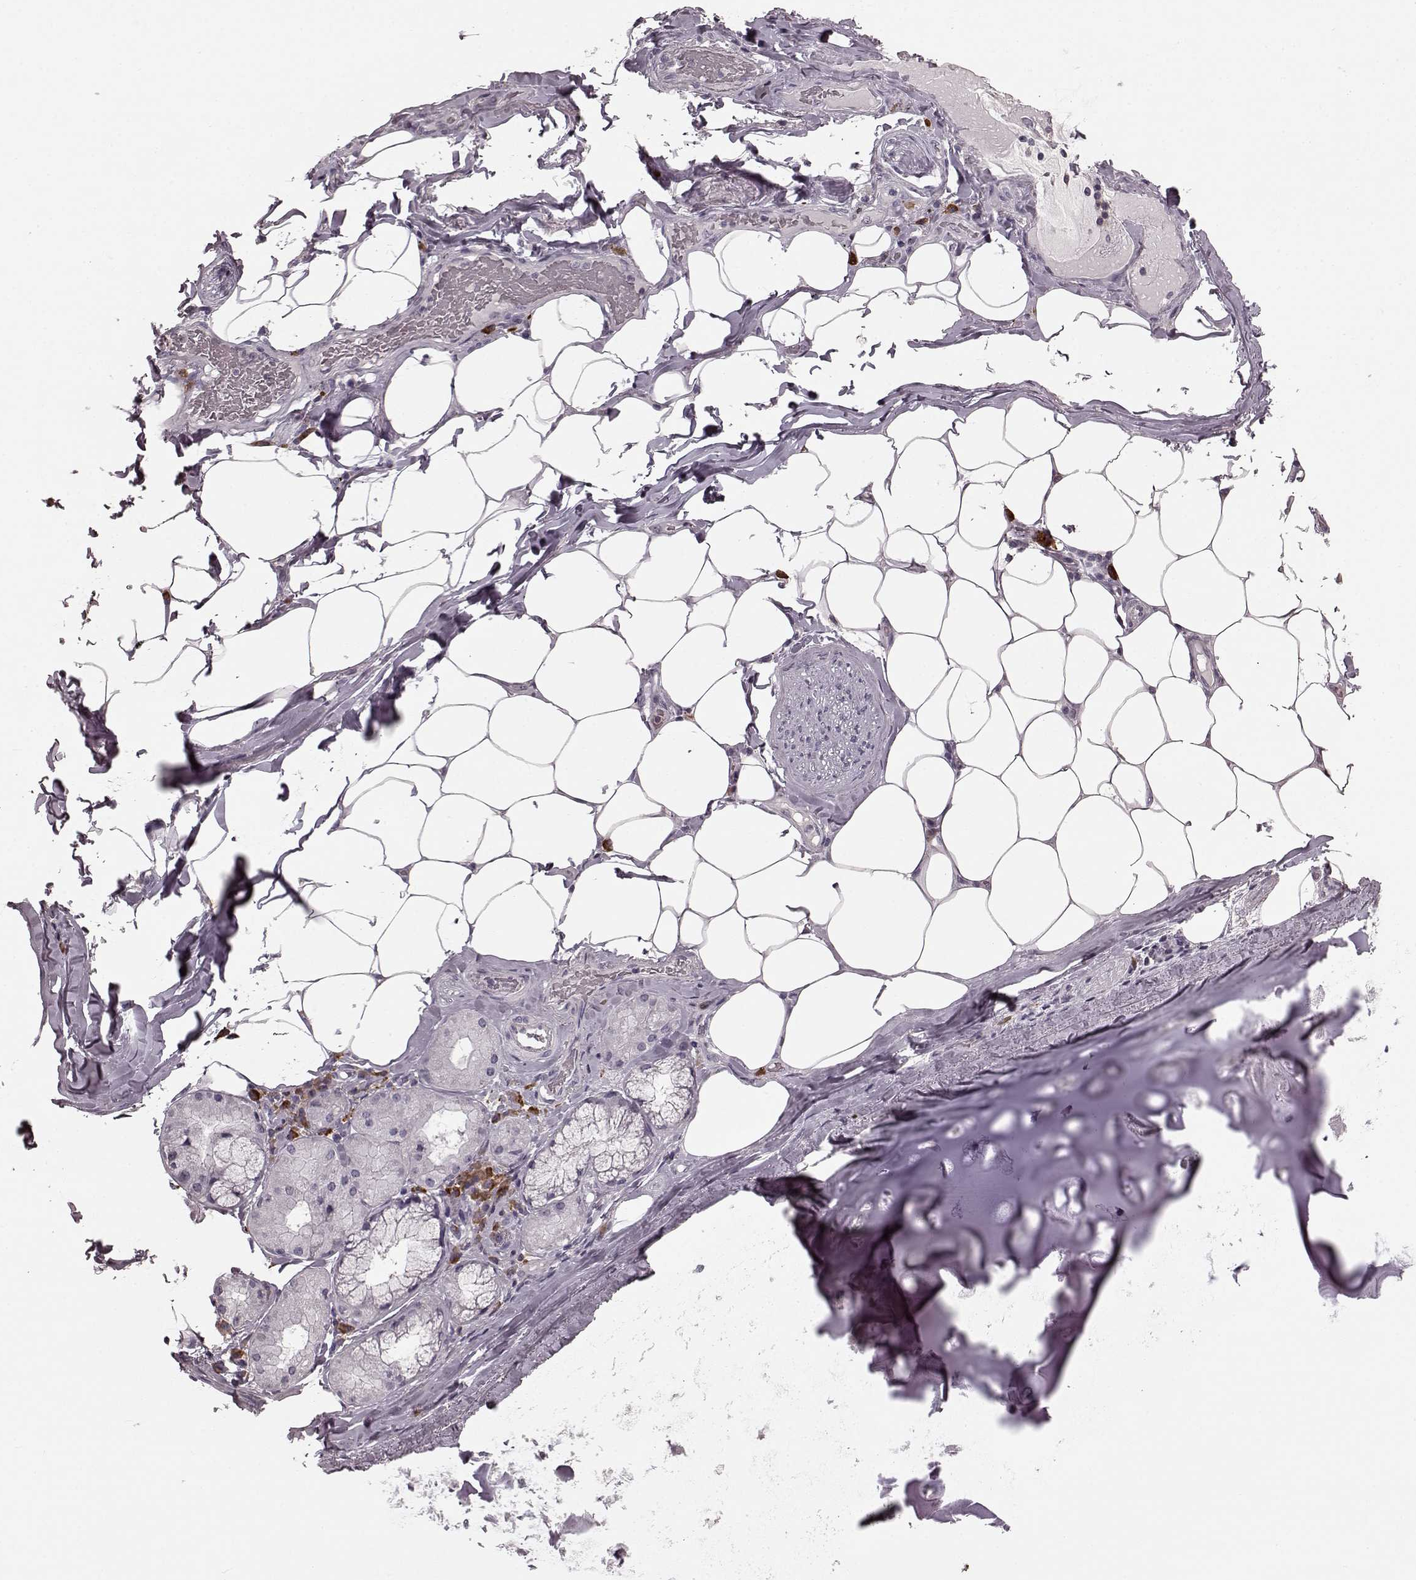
{"staining": {"intensity": "negative", "quantity": "none", "location": "none"}, "tissue": "adipose tissue", "cell_type": "Adipocytes", "image_type": "normal", "snomed": [{"axis": "morphology", "description": "Normal tissue, NOS"}, {"axis": "topography", "description": "Bronchus"}, {"axis": "topography", "description": "Lung"}], "caption": "High power microscopy photomicrograph of an immunohistochemistry (IHC) micrograph of benign adipose tissue, revealing no significant expression in adipocytes. The staining is performed using DAB brown chromogen with nuclei counter-stained in using hematoxylin.", "gene": "CD28", "patient": {"sex": "female", "age": 57}}